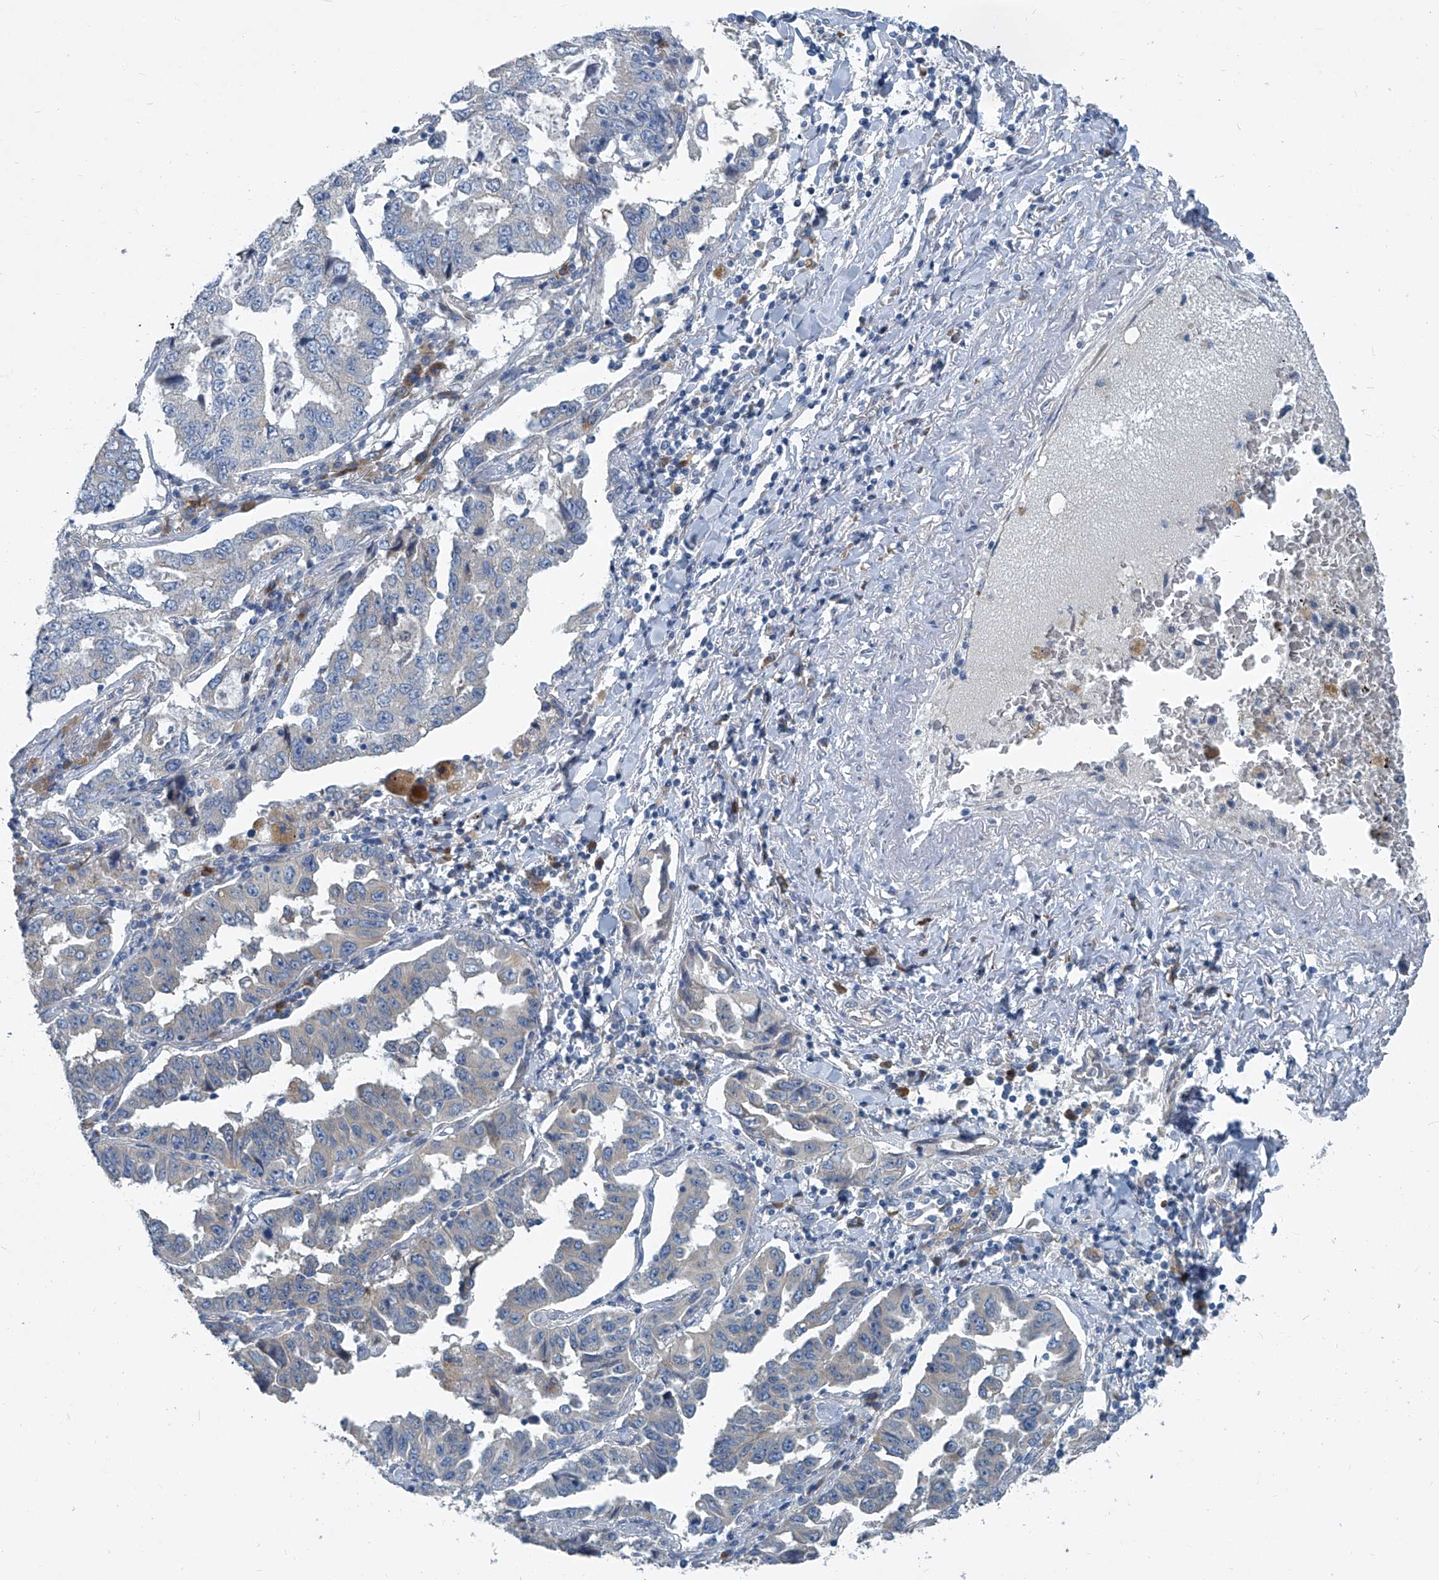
{"staining": {"intensity": "weak", "quantity": "<25%", "location": "cytoplasmic/membranous"}, "tissue": "lung cancer", "cell_type": "Tumor cells", "image_type": "cancer", "snomed": [{"axis": "morphology", "description": "Adenocarcinoma, NOS"}, {"axis": "topography", "description": "Lung"}], "caption": "Immunohistochemistry (IHC) micrograph of neoplastic tissue: human lung cancer stained with DAB (3,3'-diaminobenzidine) reveals no significant protein positivity in tumor cells. Nuclei are stained in blue.", "gene": "SLC26A11", "patient": {"sex": "female", "age": 51}}